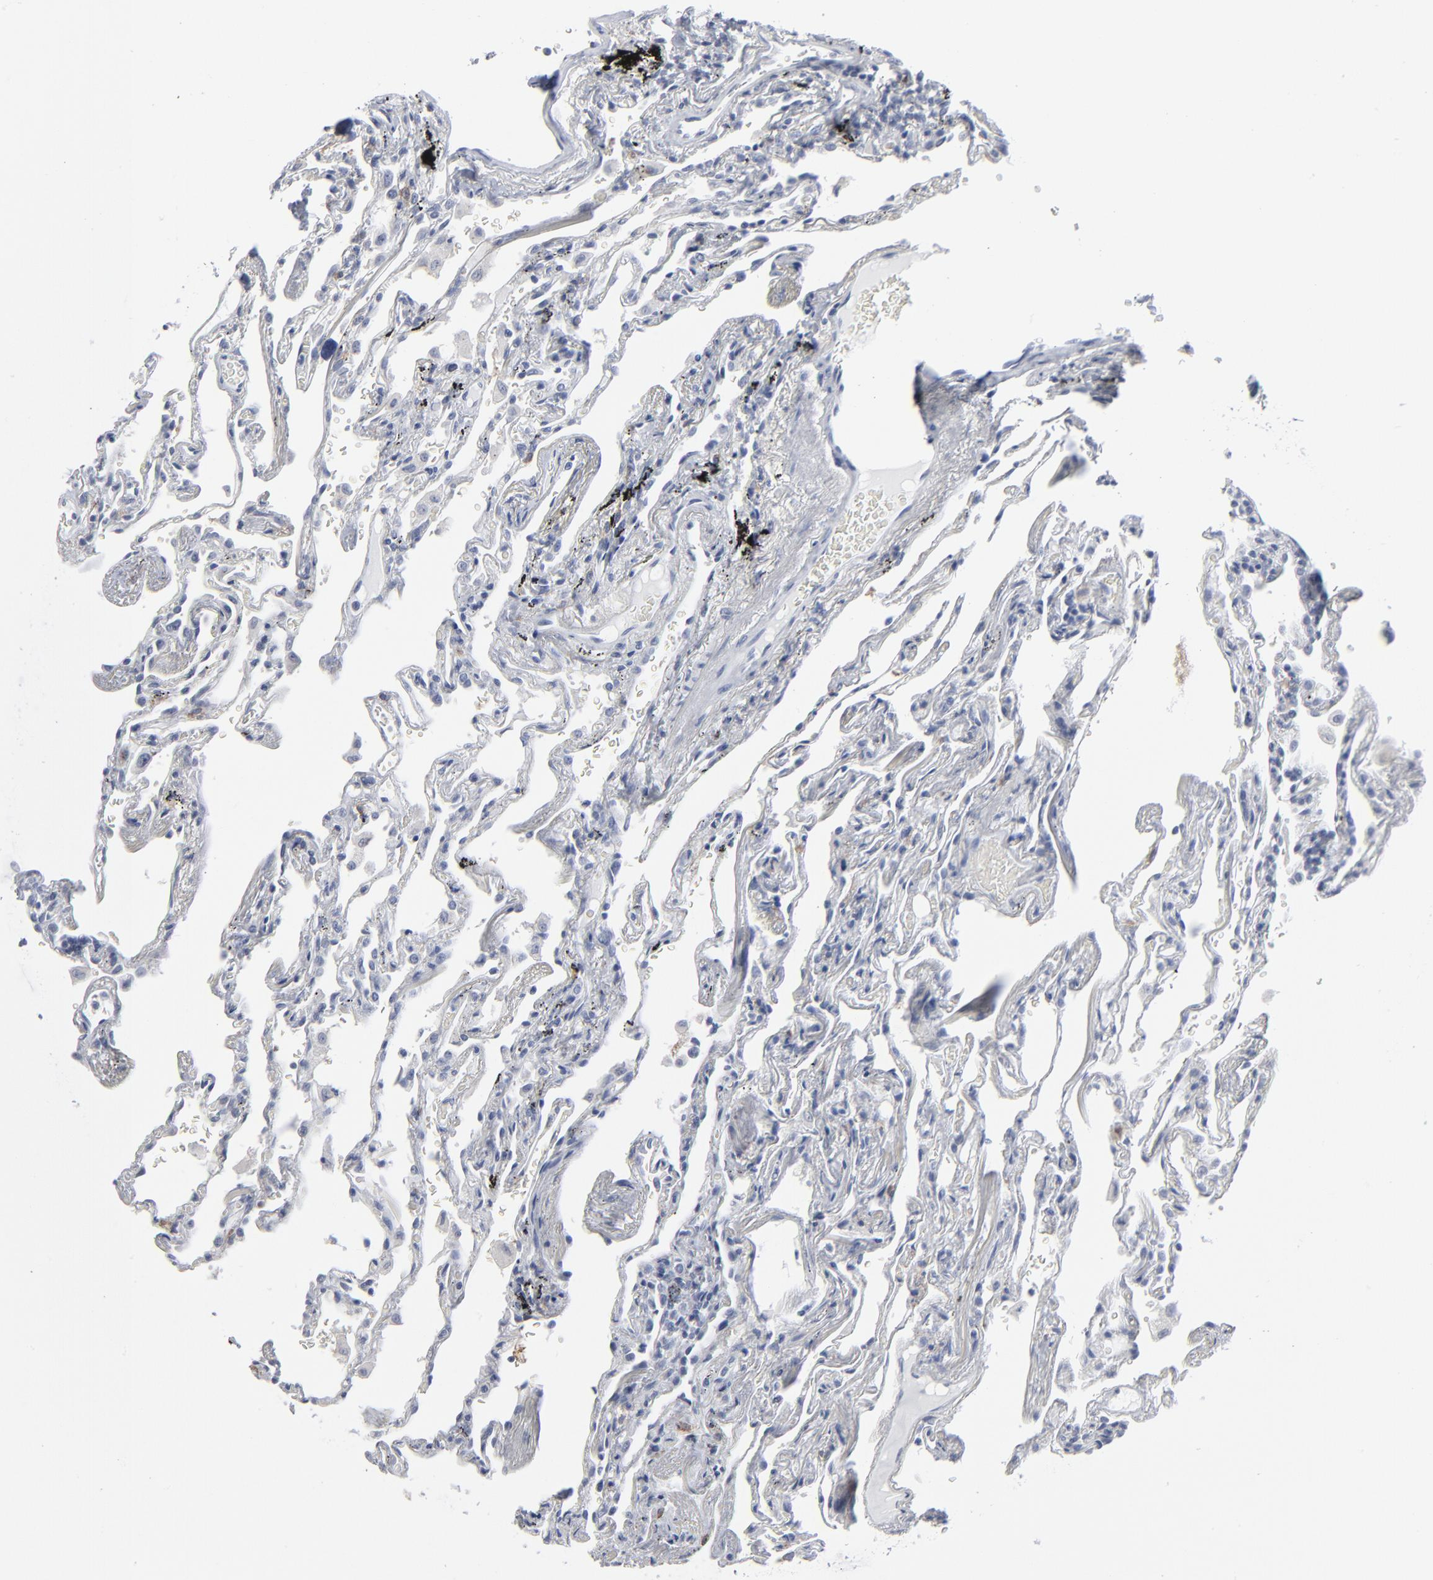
{"staining": {"intensity": "negative", "quantity": "none", "location": "none"}, "tissue": "lung", "cell_type": "Alveolar cells", "image_type": "normal", "snomed": [{"axis": "morphology", "description": "Normal tissue, NOS"}, {"axis": "morphology", "description": "Inflammation, NOS"}, {"axis": "topography", "description": "Lung"}], "caption": "Alveolar cells show no significant protein positivity in benign lung. The staining is performed using DAB brown chromogen with nuclei counter-stained in using hematoxylin.", "gene": "PAGE1", "patient": {"sex": "male", "age": 69}}